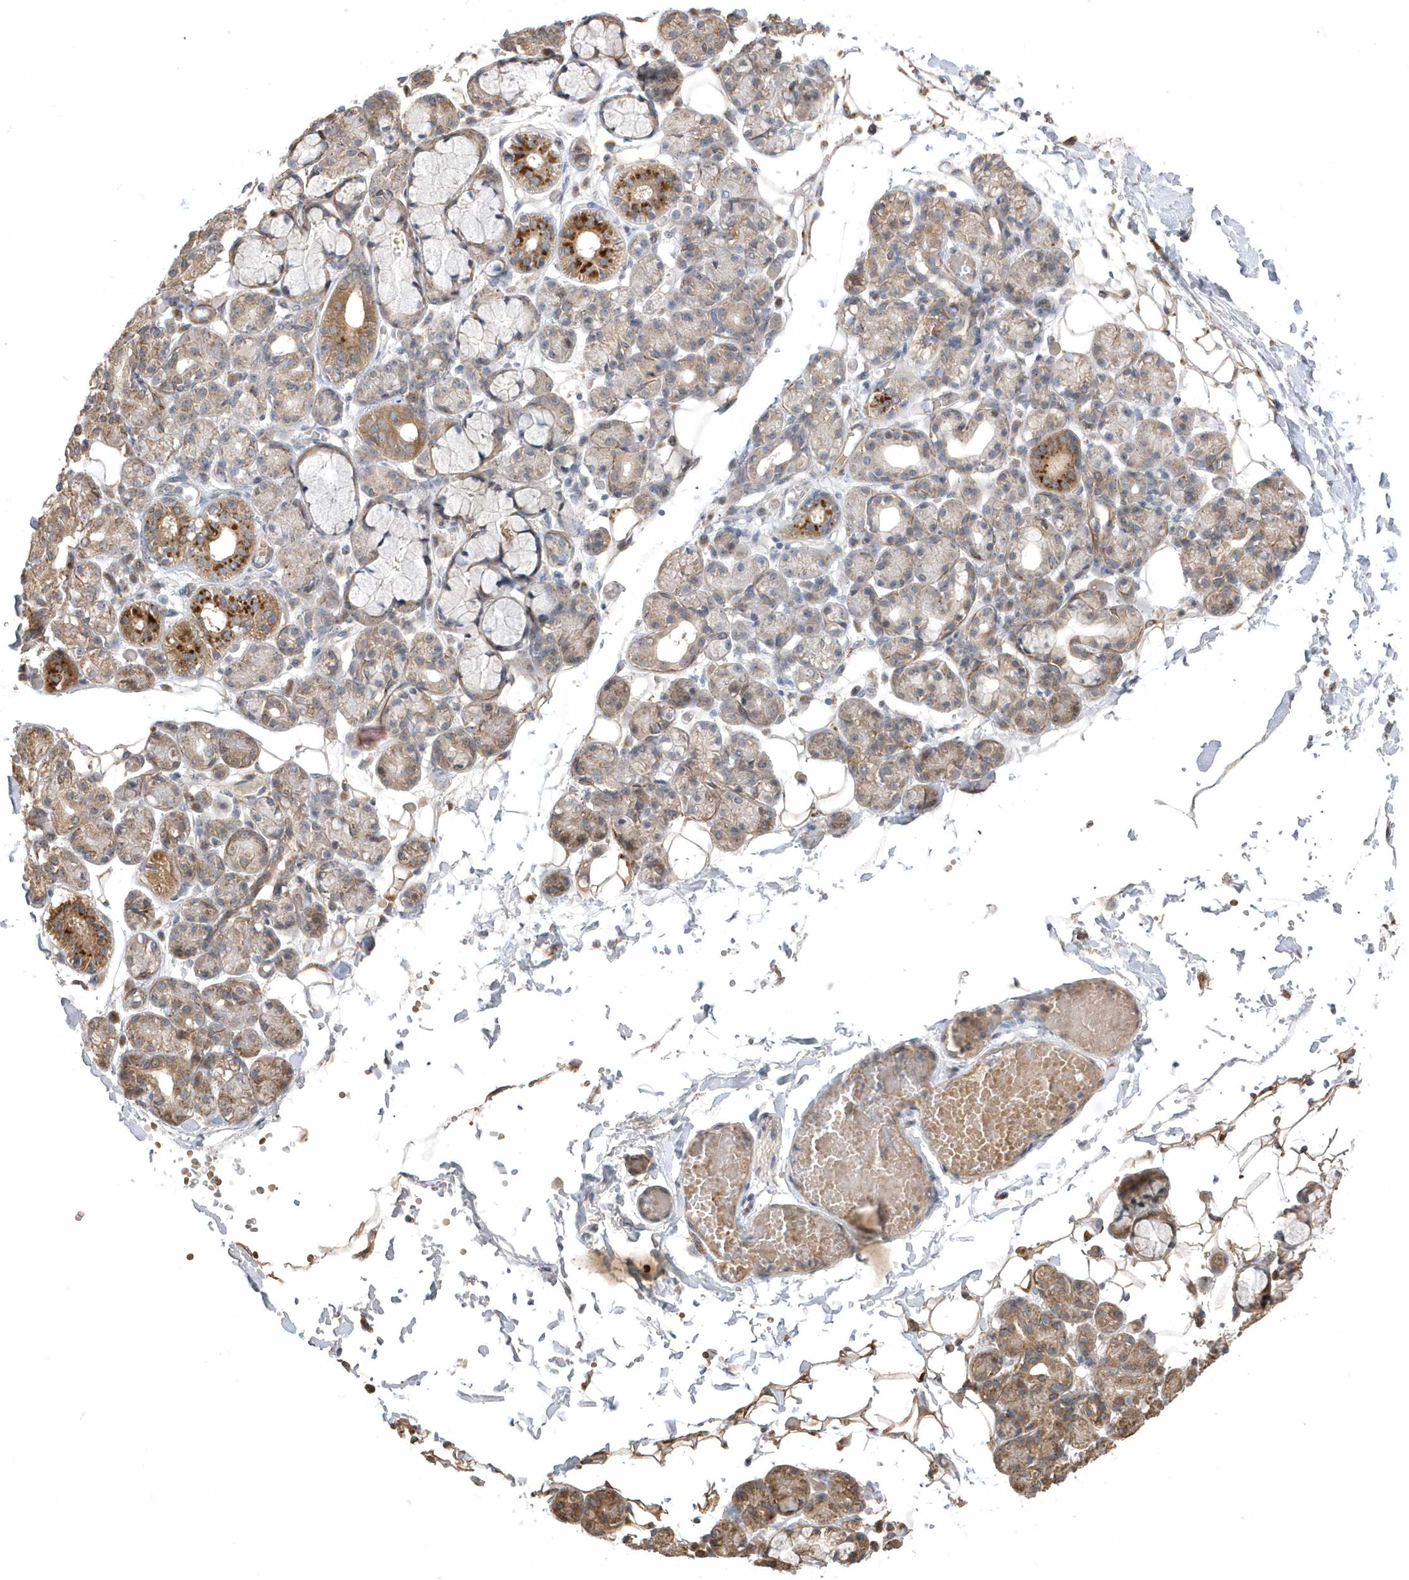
{"staining": {"intensity": "strong", "quantity": "<25%", "location": "cytoplasmic/membranous"}, "tissue": "salivary gland", "cell_type": "Glandular cells", "image_type": "normal", "snomed": [{"axis": "morphology", "description": "Normal tissue, NOS"}, {"axis": "topography", "description": "Salivary gland"}], "caption": "DAB (3,3'-diaminobenzidine) immunohistochemical staining of unremarkable human salivary gland displays strong cytoplasmic/membranous protein positivity in approximately <25% of glandular cells.", "gene": "GTPBP6", "patient": {"sex": "male", "age": 63}}